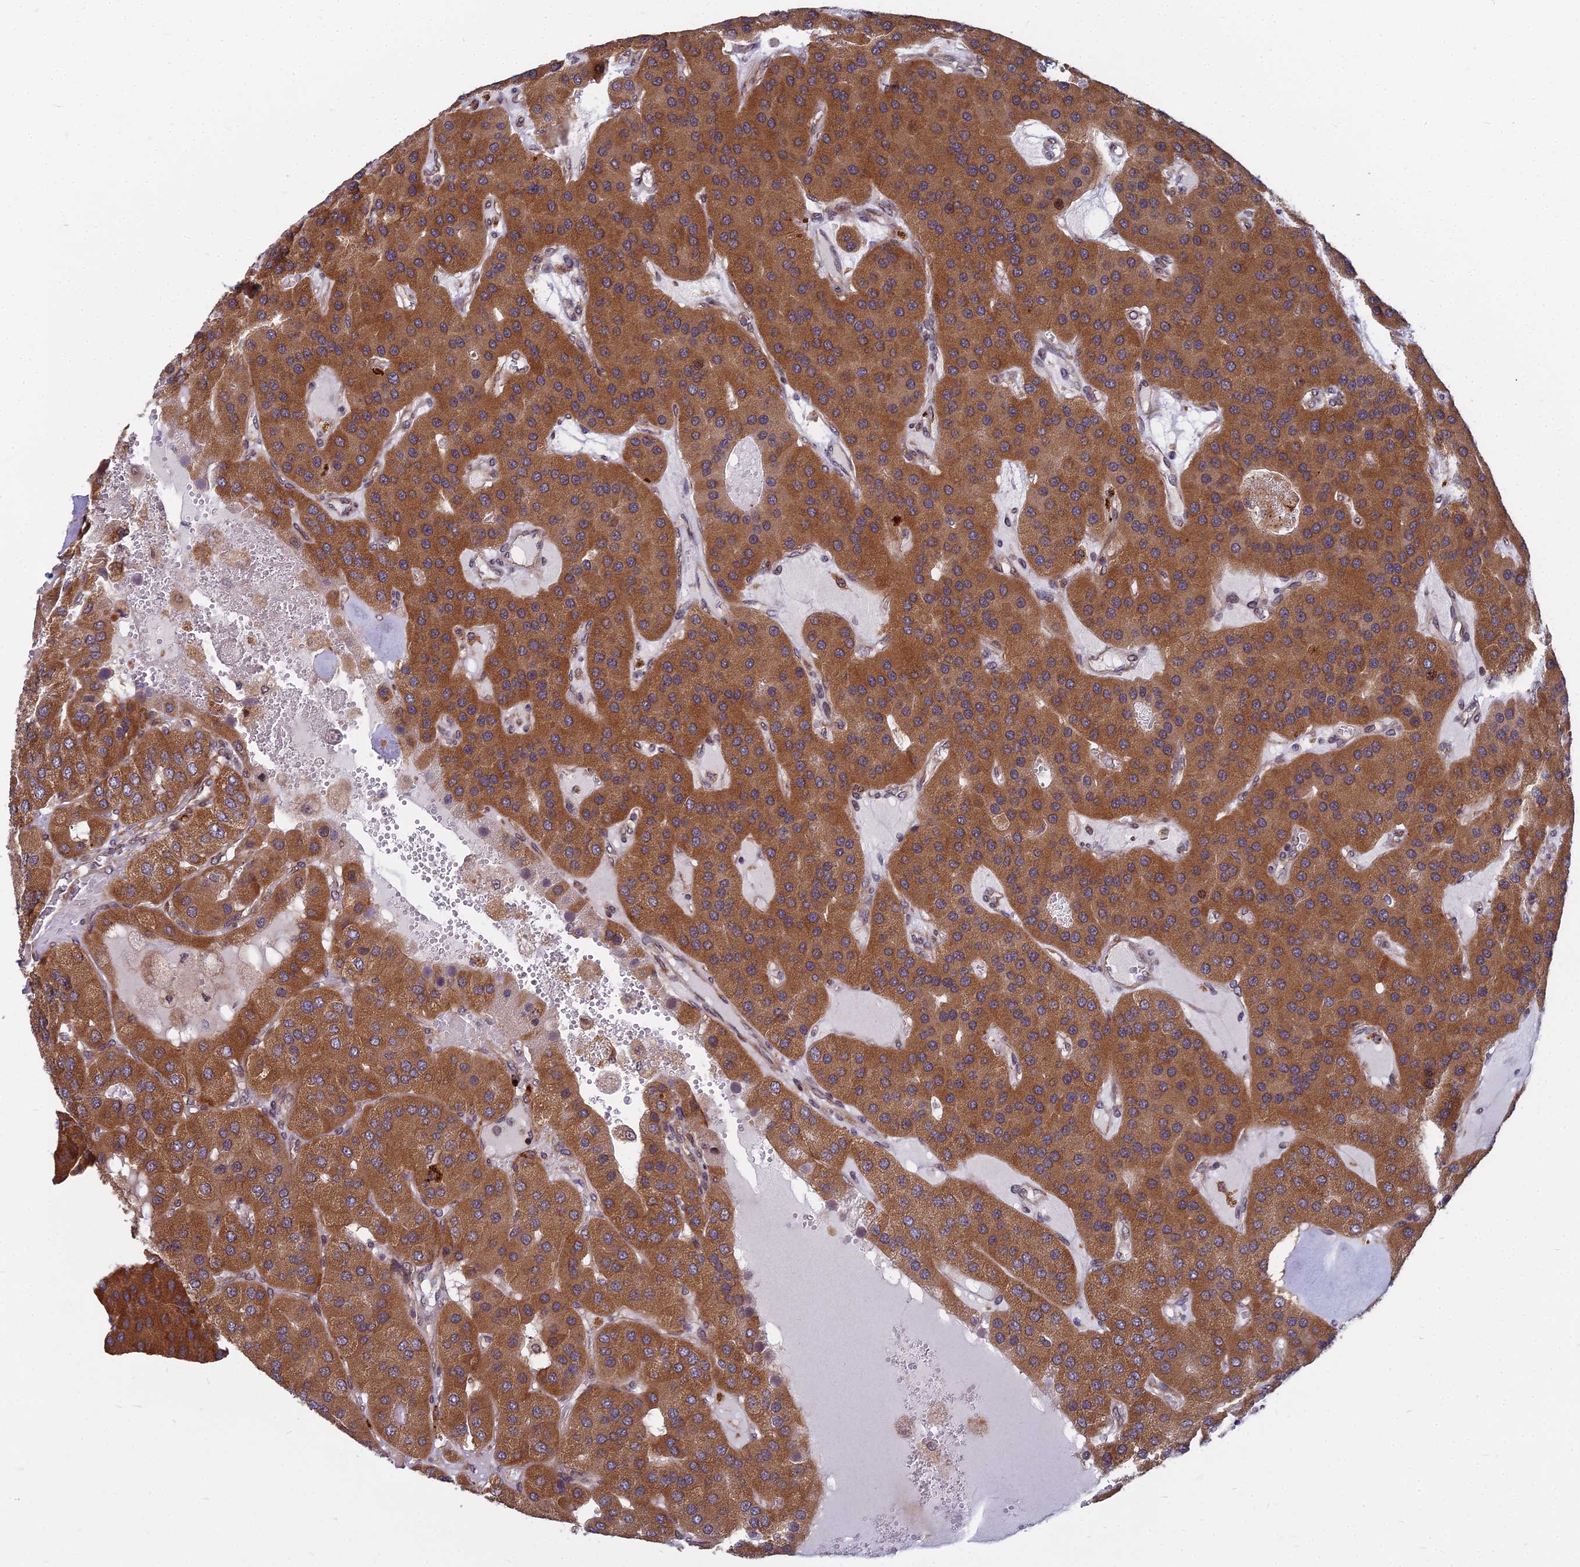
{"staining": {"intensity": "strong", "quantity": ">75%", "location": "cytoplasmic/membranous"}, "tissue": "parathyroid gland", "cell_type": "Glandular cells", "image_type": "normal", "snomed": [{"axis": "morphology", "description": "Normal tissue, NOS"}, {"axis": "morphology", "description": "Adenoma, NOS"}, {"axis": "topography", "description": "Parathyroid gland"}], "caption": "IHC (DAB (3,3'-diaminobenzidine)) staining of normal human parathyroid gland demonstrates strong cytoplasmic/membranous protein positivity in approximately >75% of glandular cells. (IHC, brightfield microscopy, high magnification).", "gene": "COMMD2", "patient": {"sex": "female", "age": 86}}